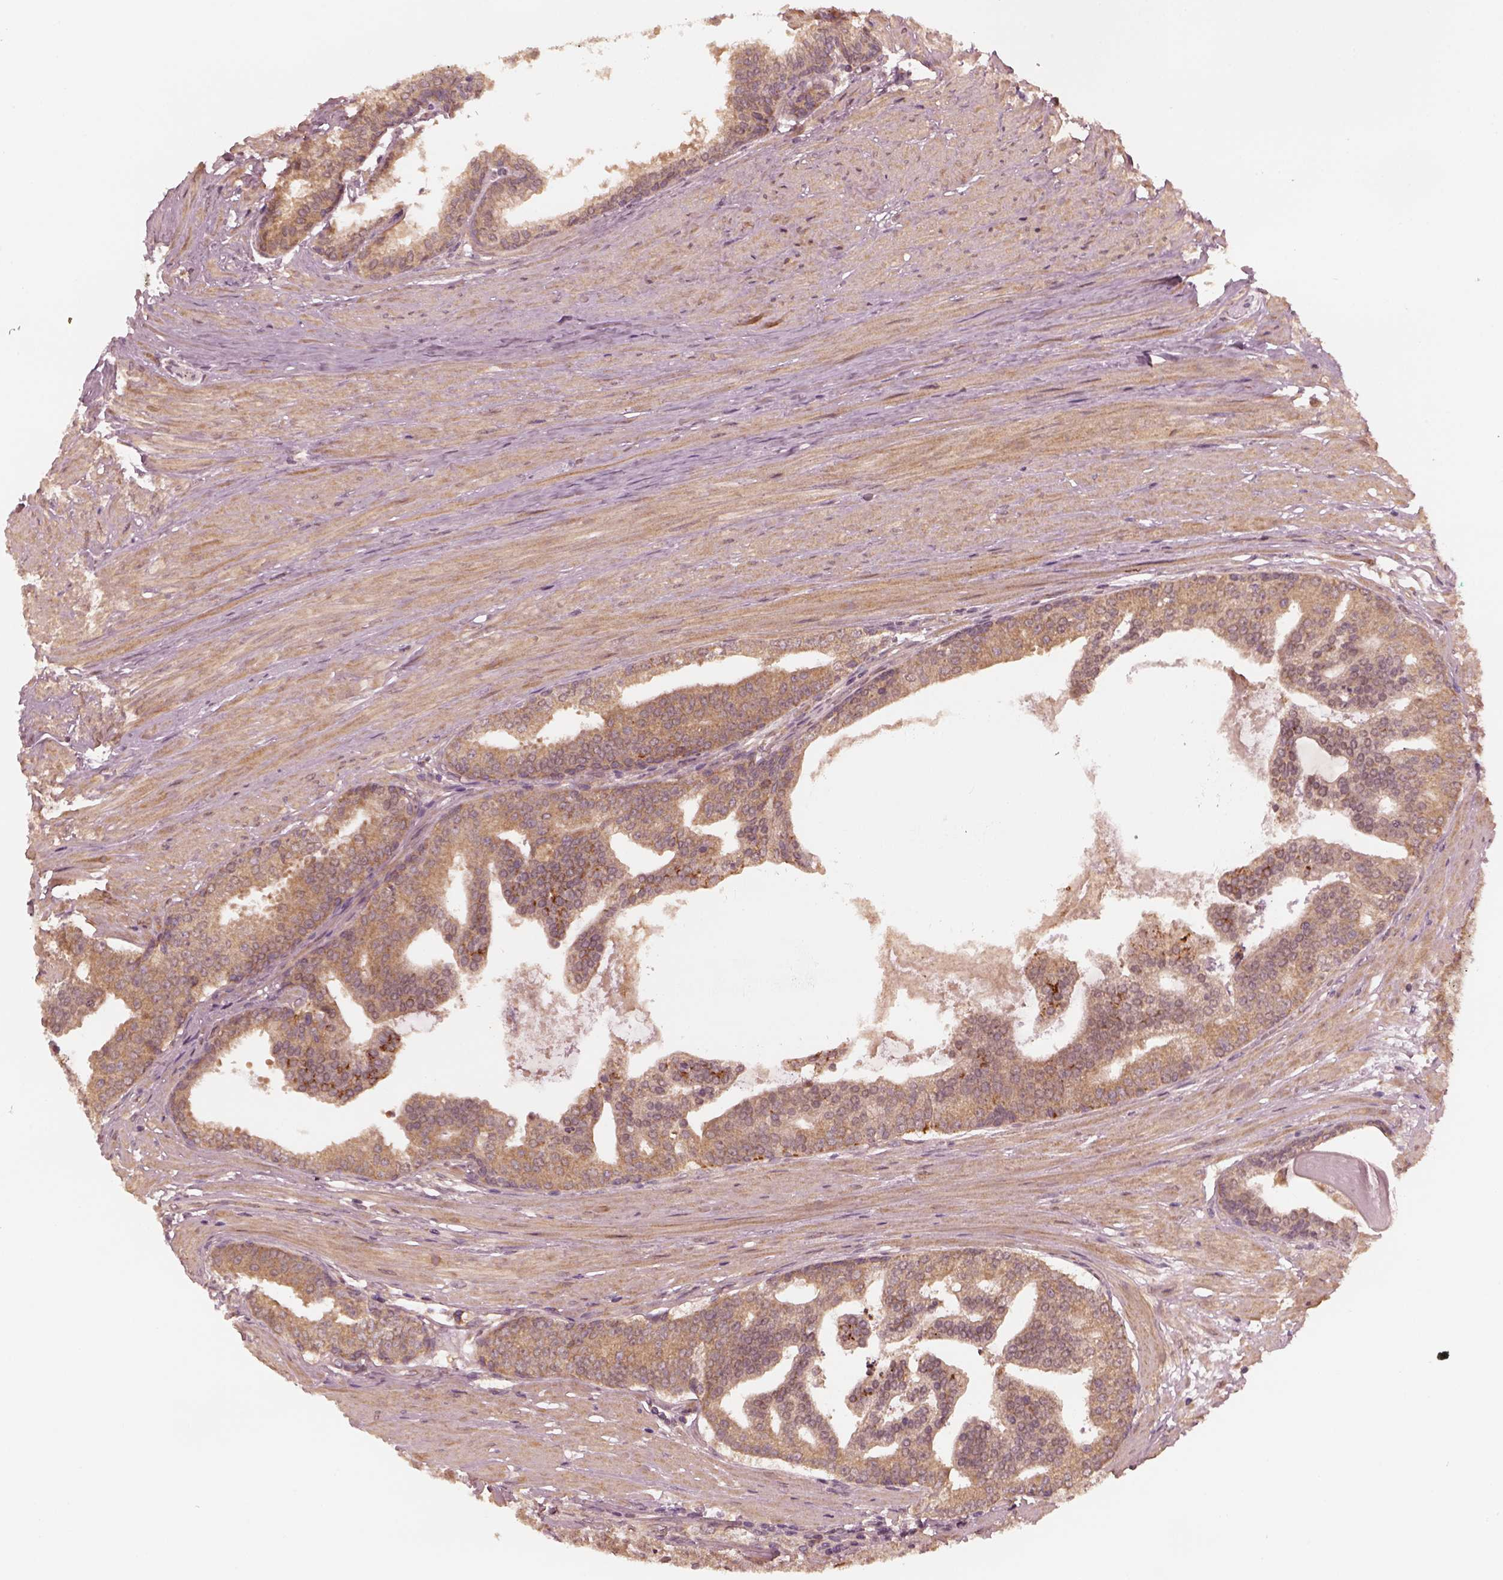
{"staining": {"intensity": "weak", "quantity": ">75%", "location": "cytoplasmic/membranous"}, "tissue": "prostate cancer", "cell_type": "Tumor cells", "image_type": "cancer", "snomed": [{"axis": "morphology", "description": "Adenocarcinoma, NOS"}, {"axis": "topography", "description": "Prostate and seminal vesicle, NOS"}, {"axis": "topography", "description": "Prostate"}], "caption": "Tumor cells reveal weak cytoplasmic/membranous staining in approximately >75% of cells in adenocarcinoma (prostate). The protein is shown in brown color, while the nuclei are stained blue.", "gene": "FAF2", "patient": {"sex": "male", "age": 44}}